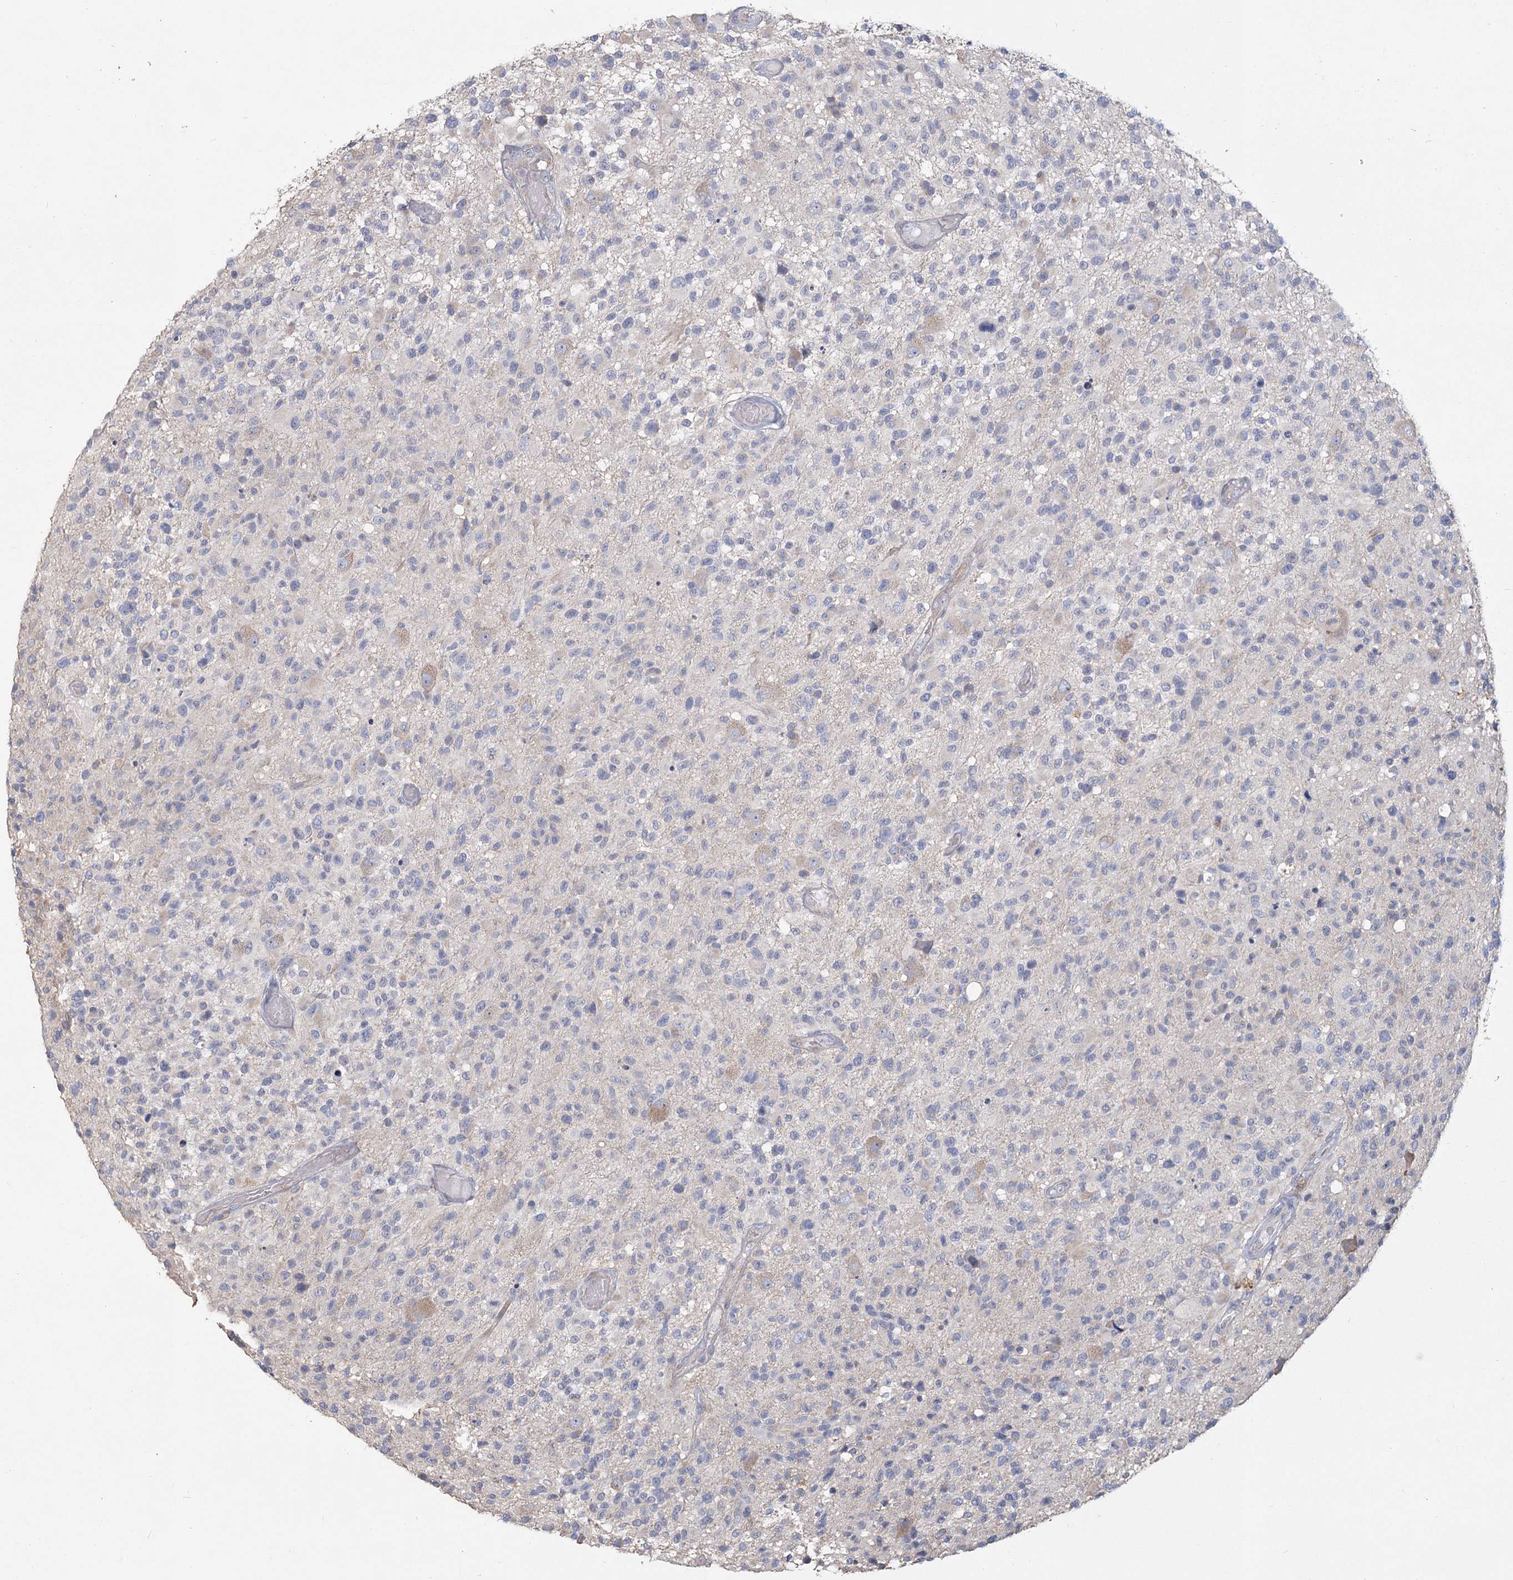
{"staining": {"intensity": "negative", "quantity": "none", "location": "none"}, "tissue": "glioma", "cell_type": "Tumor cells", "image_type": "cancer", "snomed": [{"axis": "morphology", "description": "Glioma, malignant, High grade"}, {"axis": "morphology", "description": "Glioblastoma, NOS"}, {"axis": "topography", "description": "Brain"}], "caption": "DAB (3,3'-diaminobenzidine) immunohistochemical staining of malignant glioma (high-grade) demonstrates no significant positivity in tumor cells.", "gene": "CNTLN", "patient": {"sex": "male", "age": 60}}